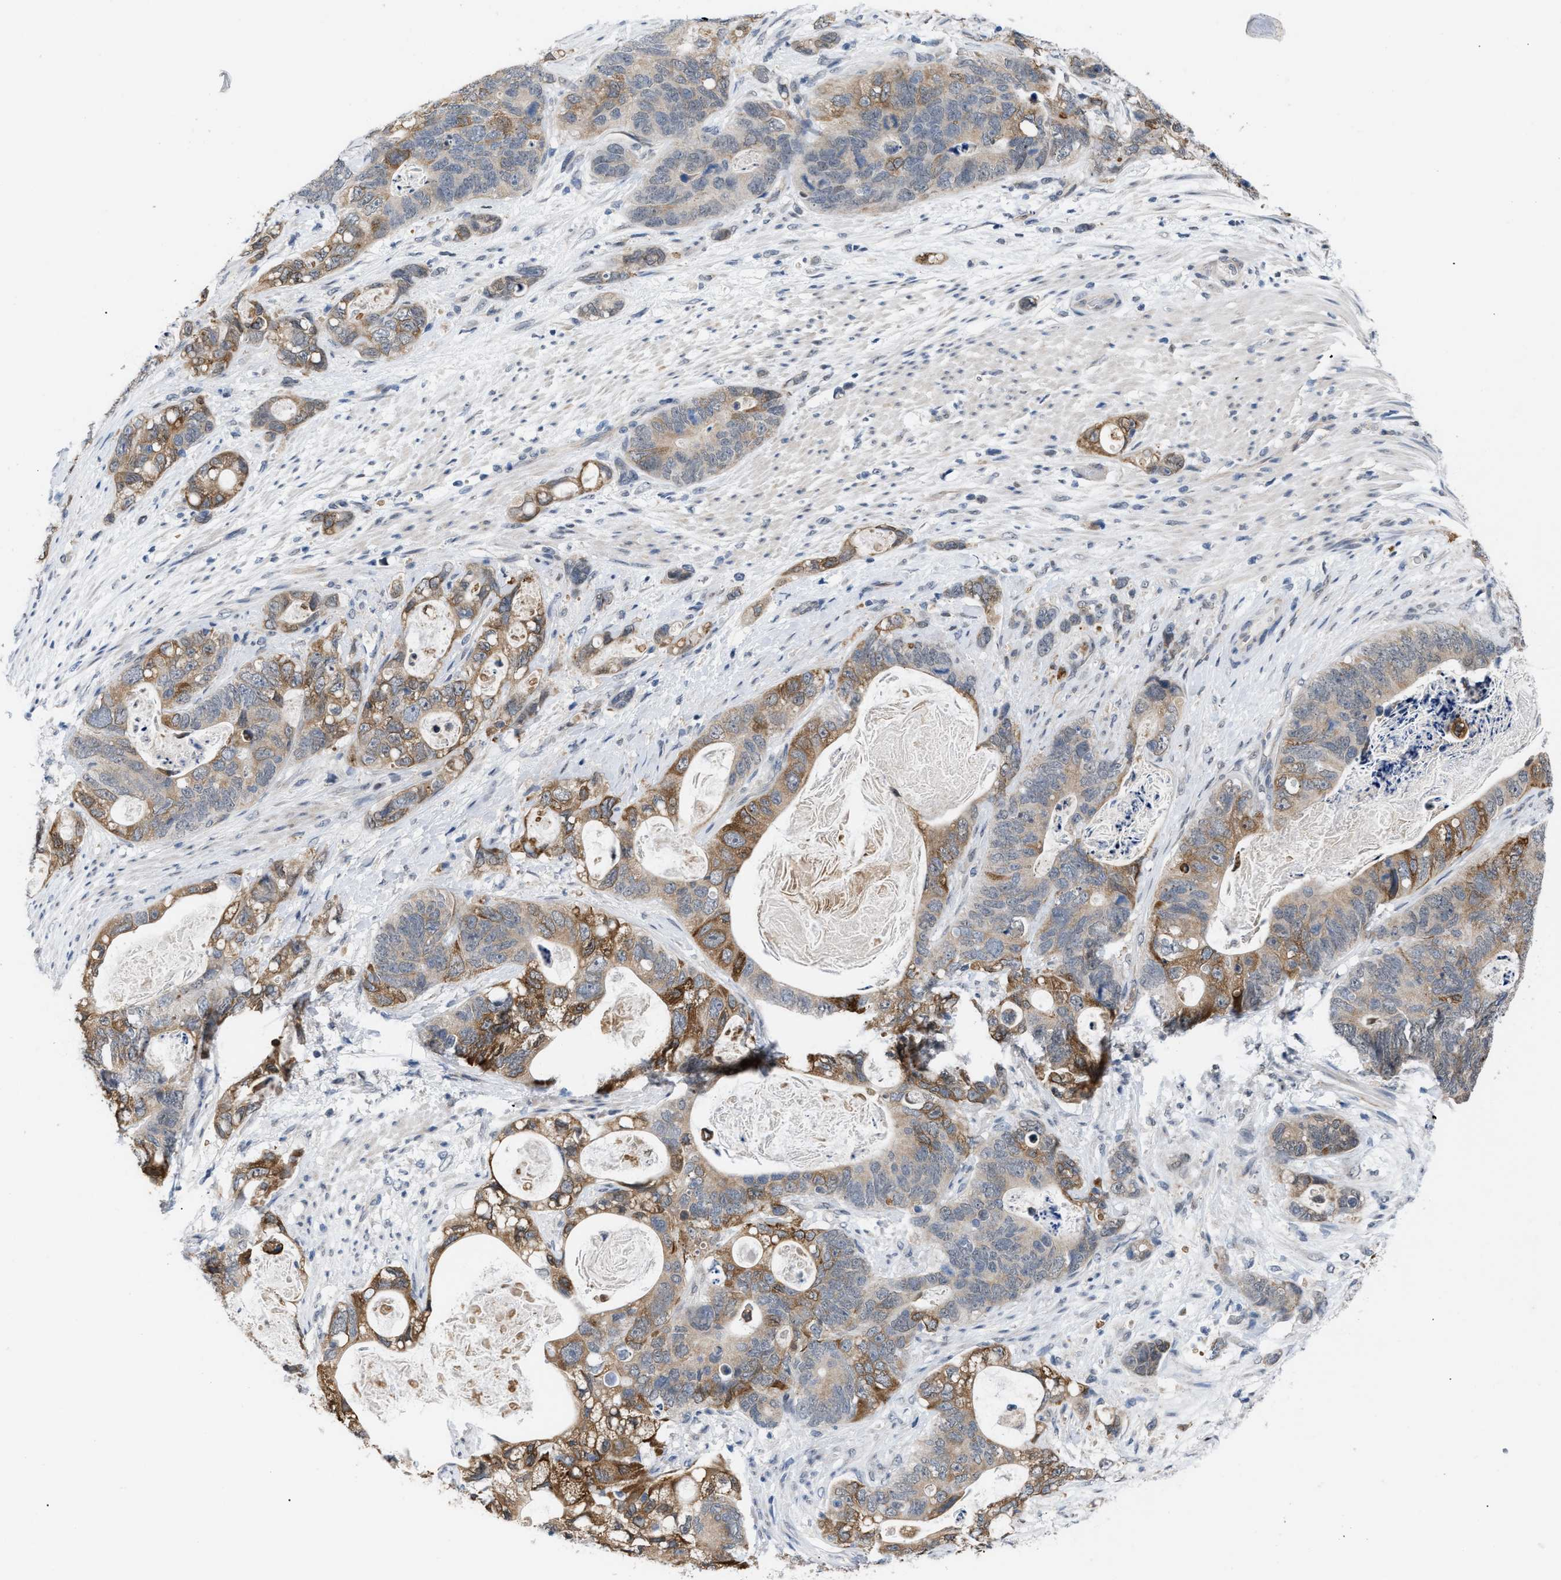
{"staining": {"intensity": "moderate", "quantity": ">75%", "location": "cytoplasmic/membranous"}, "tissue": "stomach cancer", "cell_type": "Tumor cells", "image_type": "cancer", "snomed": [{"axis": "morphology", "description": "Normal tissue, NOS"}, {"axis": "morphology", "description": "Adenocarcinoma, NOS"}, {"axis": "topography", "description": "Stomach"}], "caption": "Moderate cytoplasmic/membranous expression is identified in about >75% of tumor cells in stomach cancer.", "gene": "TXNRD3", "patient": {"sex": "female", "age": 89}}